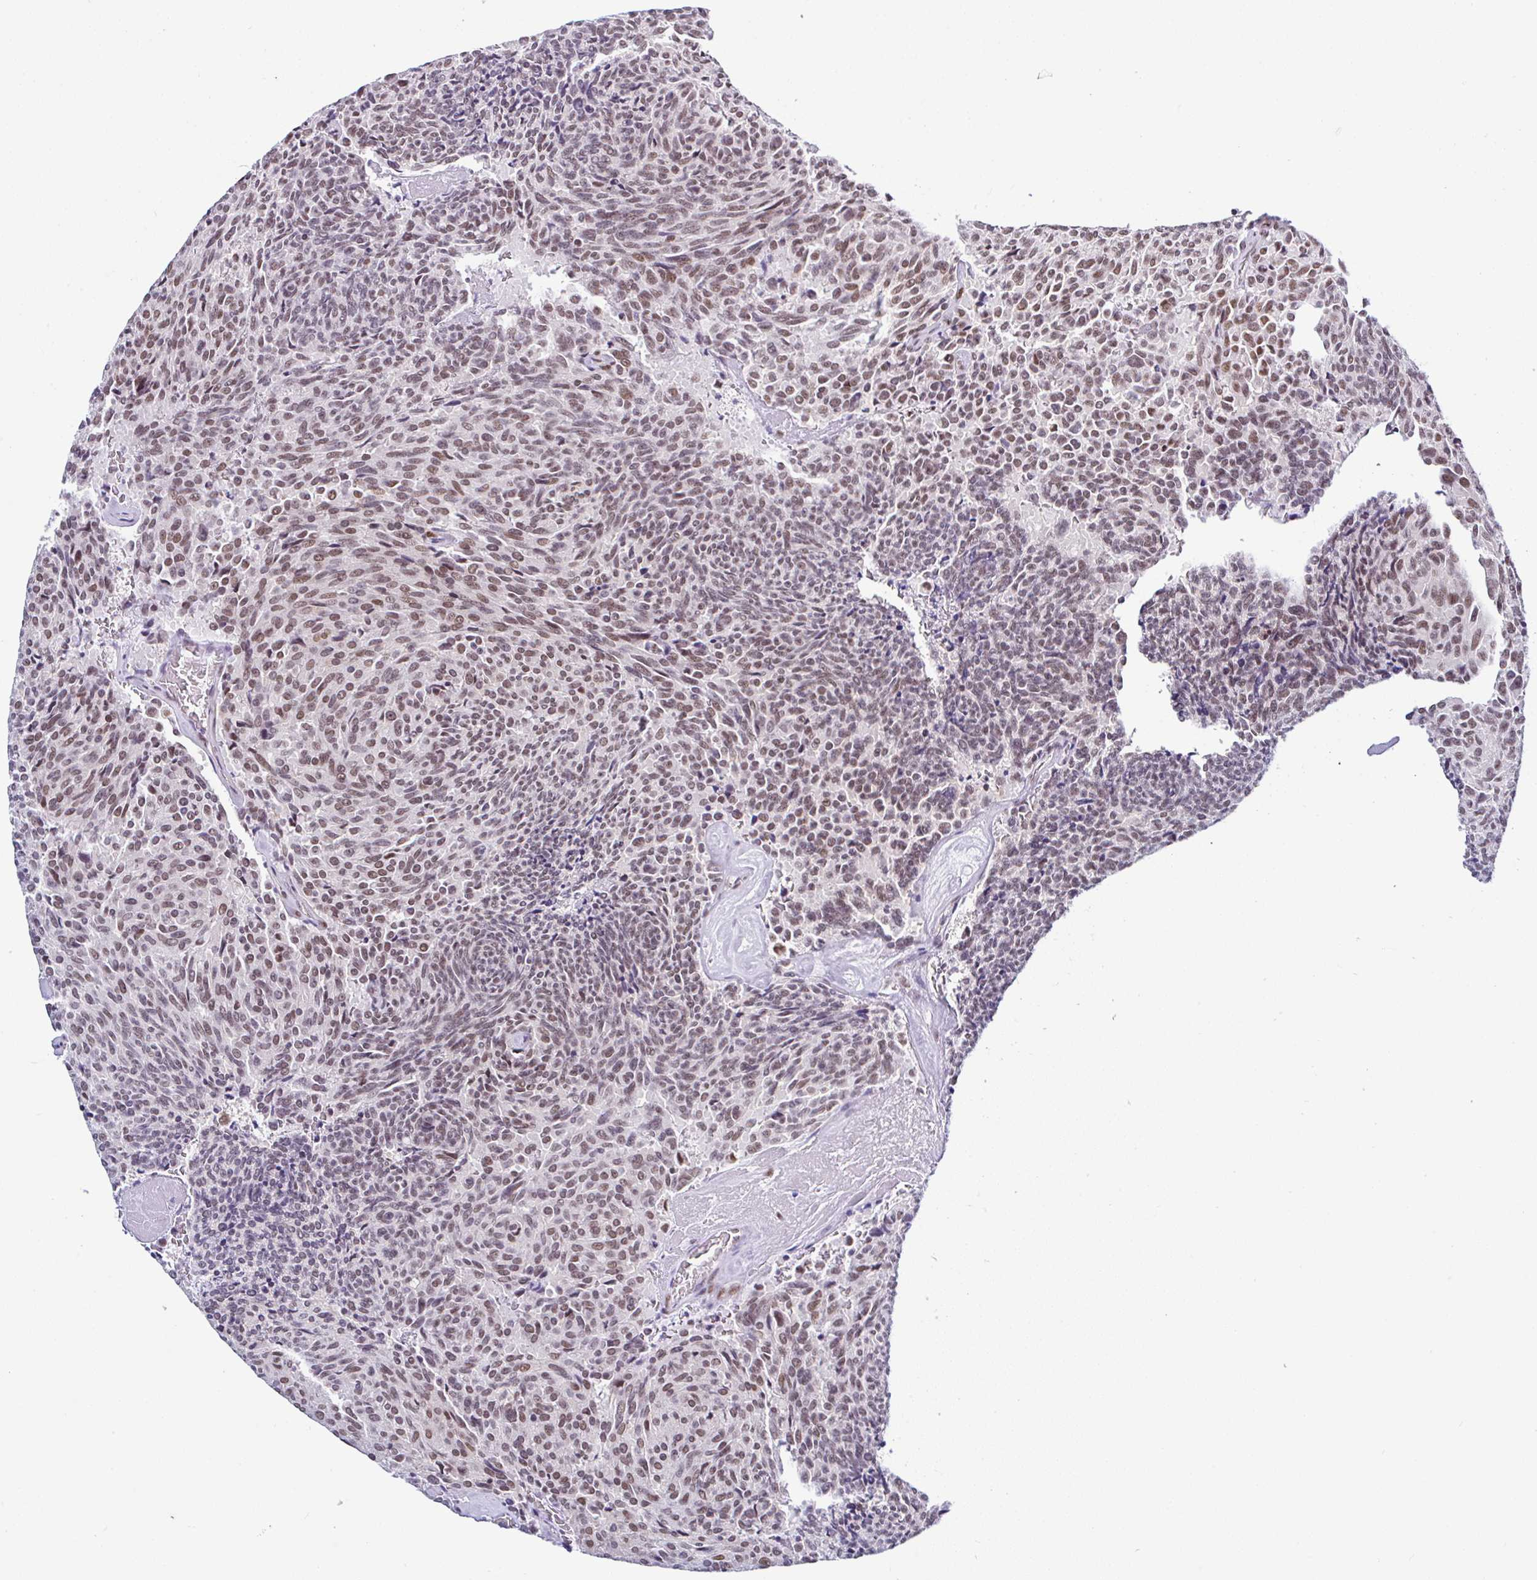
{"staining": {"intensity": "moderate", "quantity": ">75%", "location": "nuclear"}, "tissue": "carcinoid", "cell_type": "Tumor cells", "image_type": "cancer", "snomed": [{"axis": "morphology", "description": "Carcinoid, malignant, NOS"}, {"axis": "topography", "description": "Pancreas"}], "caption": "The image exhibits staining of carcinoid (malignant), revealing moderate nuclear protein positivity (brown color) within tumor cells.", "gene": "DR1", "patient": {"sex": "female", "age": 54}}